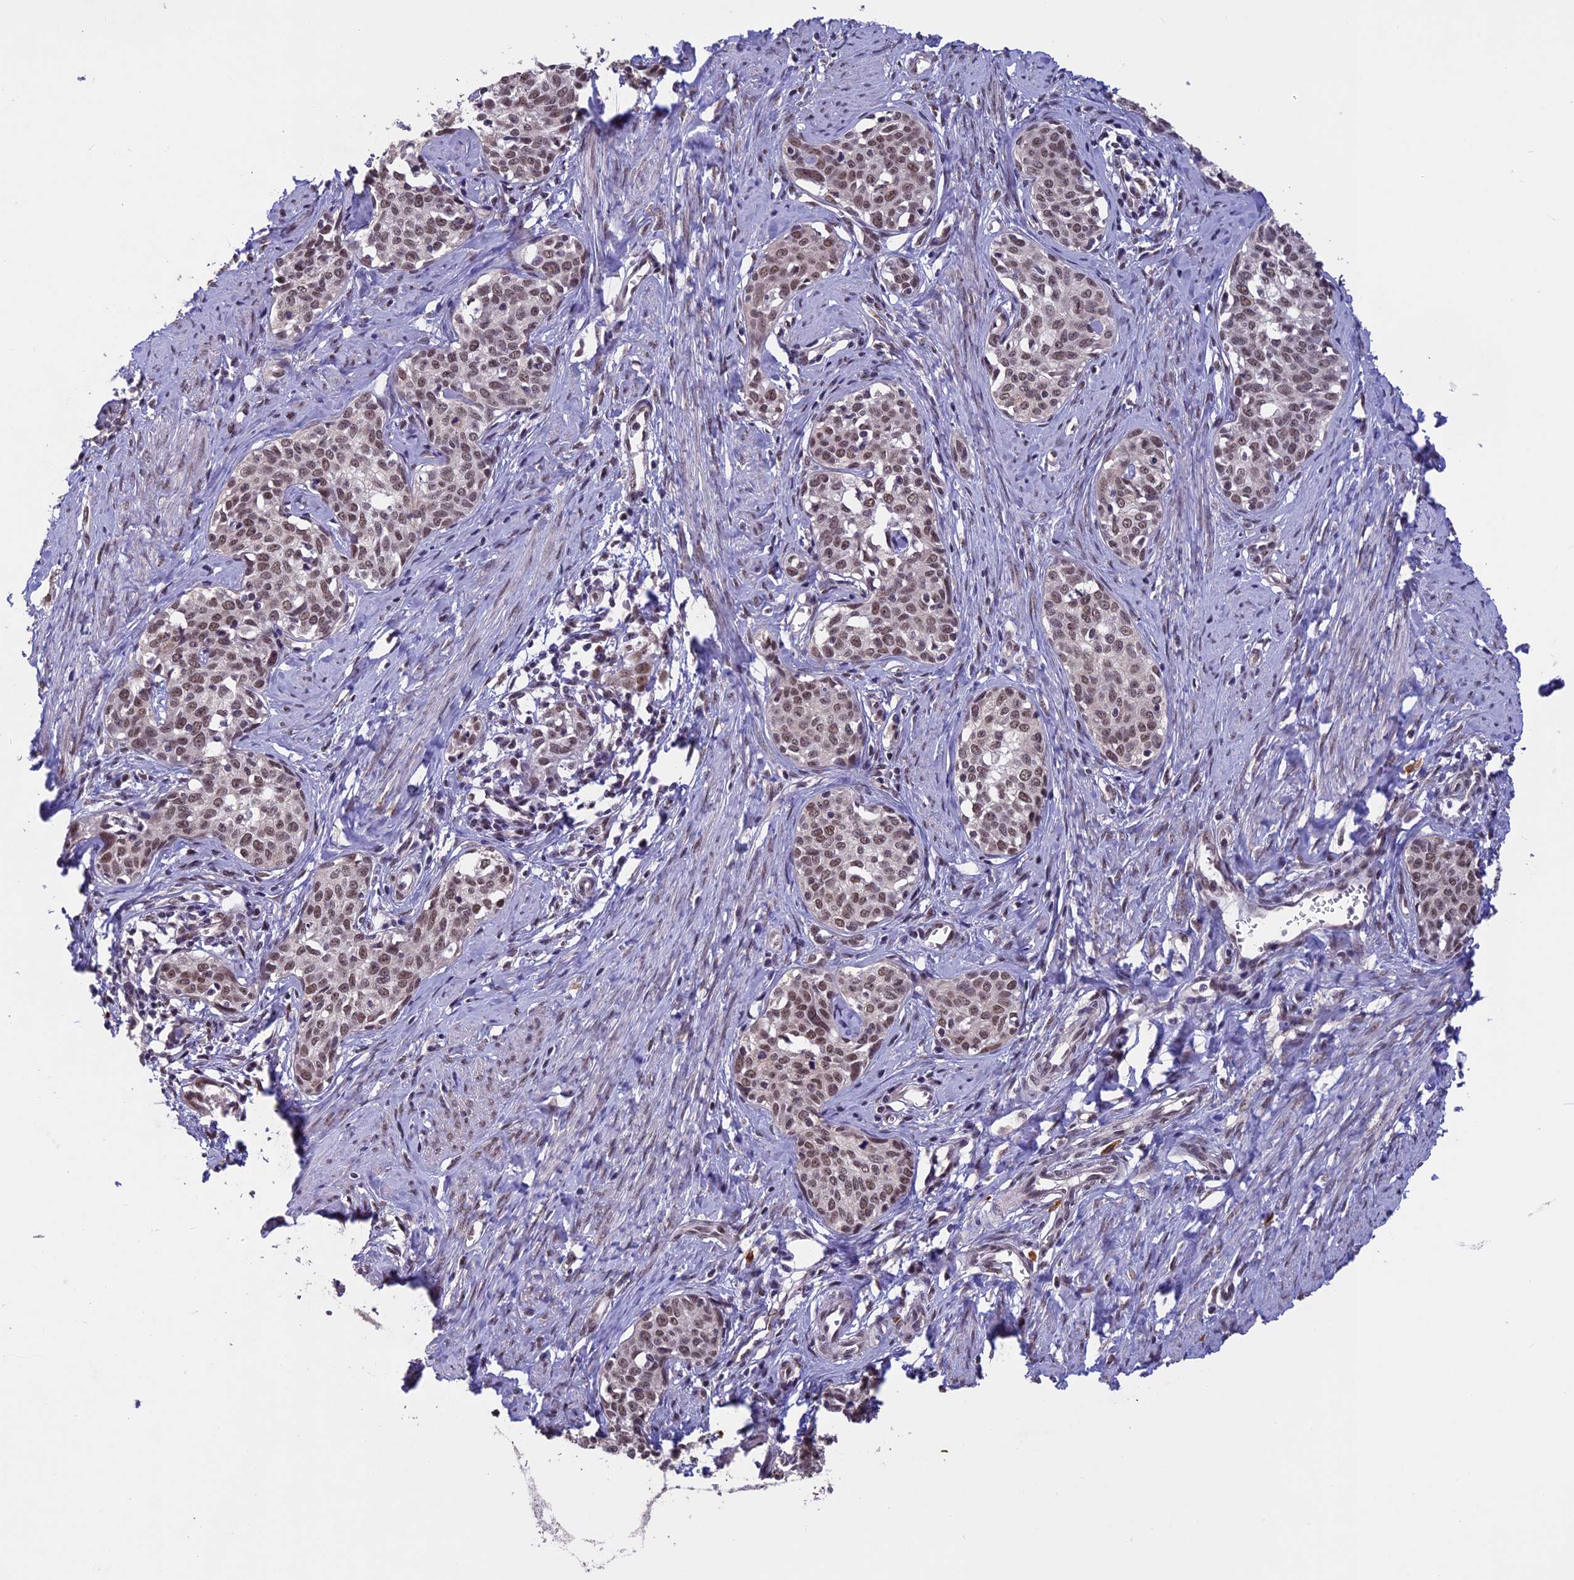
{"staining": {"intensity": "moderate", "quantity": ">75%", "location": "nuclear"}, "tissue": "cervical cancer", "cell_type": "Tumor cells", "image_type": "cancer", "snomed": [{"axis": "morphology", "description": "Squamous cell carcinoma, NOS"}, {"axis": "topography", "description": "Cervix"}], "caption": "Cervical cancer stained with immunohistochemistry exhibits moderate nuclear staining in about >75% of tumor cells.", "gene": "RNF40", "patient": {"sex": "female", "age": 52}}